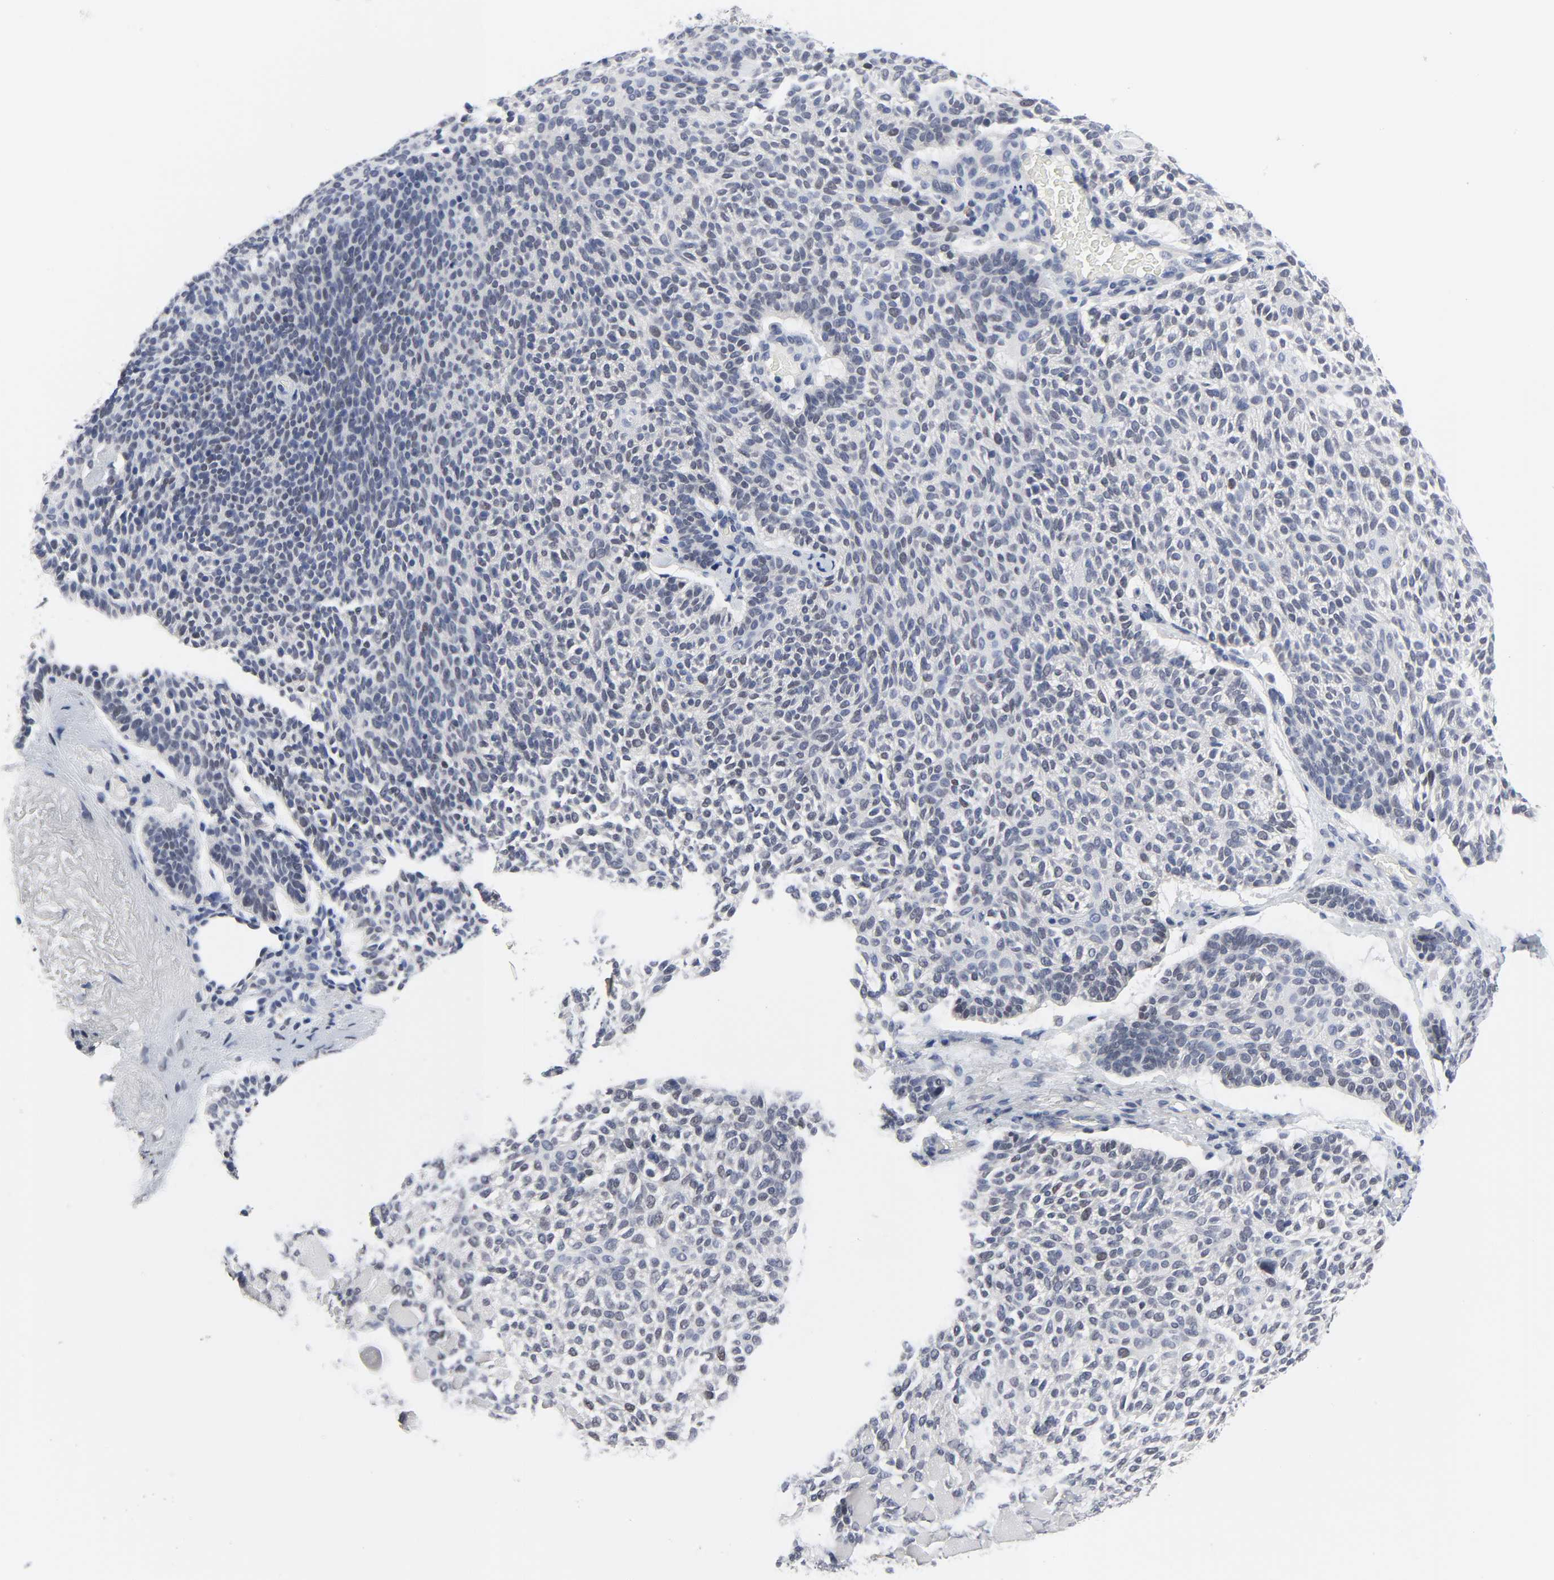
{"staining": {"intensity": "negative", "quantity": "none", "location": "none"}, "tissue": "skin cancer", "cell_type": "Tumor cells", "image_type": "cancer", "snomed": [{"axis": "morphology", "description": "Normal tissue, NOS"}, {"axis": "morphology", "description": "Basal cell carcinoma"}, {"axis": "topography", "description": "Skin"}], "caption": "Tumor cells are negative for protein expression in human skin cancer. (Stains: DAB immunohistochemistry with hematoxylin counter stain, Microscopy: brightfield microscopy at high magnification).", "gene": "SALL2", "patient": {"sex": "female", "age": 70}}